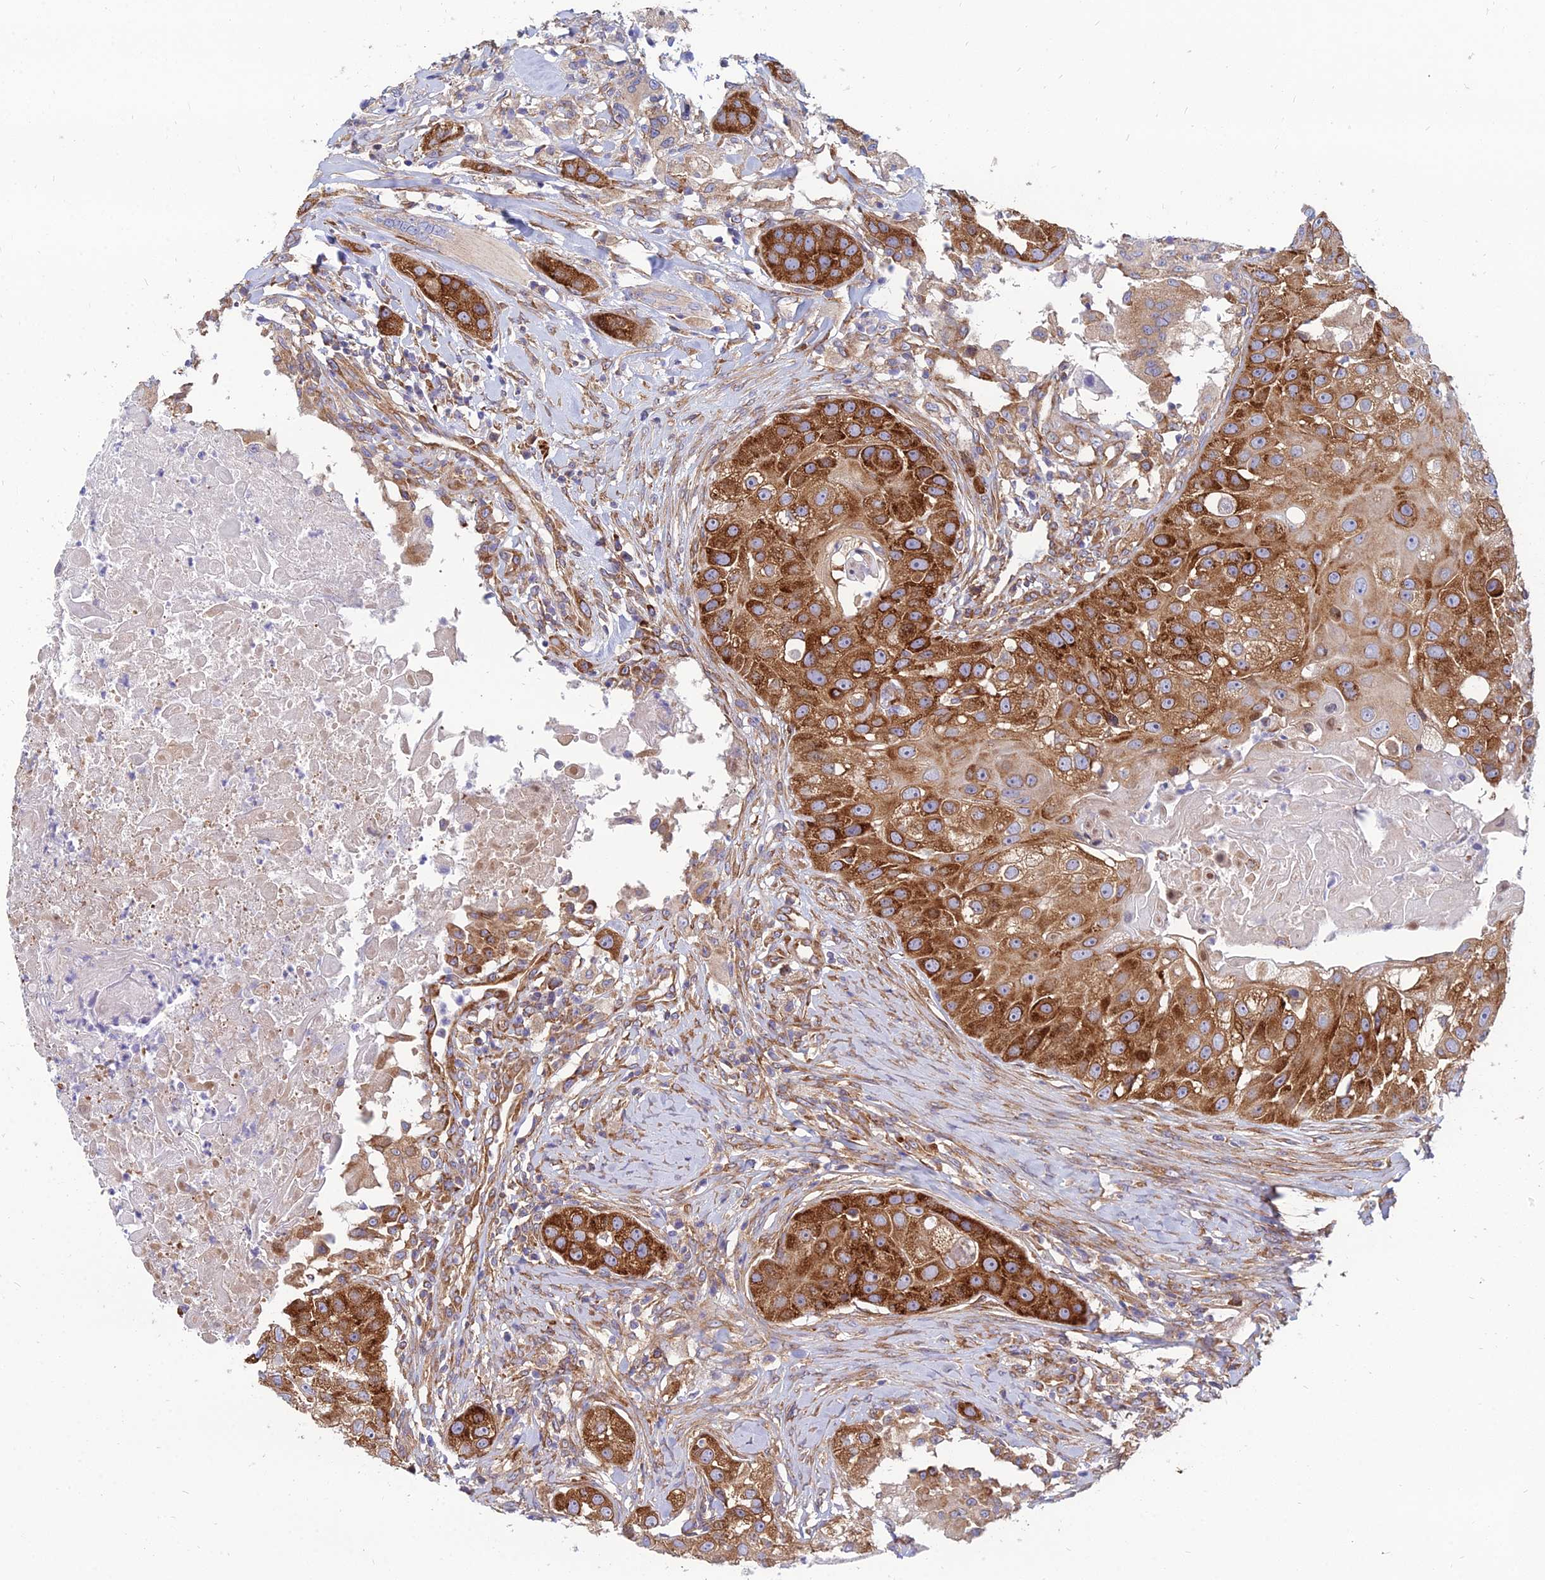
{"staining": {"intensity": "strong", "quantity": ">75%", "location": "cytoplasmic/membranous"}, "tissue": "head and neck cancer", "cell_type": "Tumor cells", "image_type": "cancer", "snomed": [{"axis": "morphology", "description": "Normal tissue, NOS"}, {"axis": "morphology", "description": "Squamous cell carcinoma, NOS"}, {"axis": "topography", "description": "Skeletal muscle"}, {"axis": "topography", "description": "Head-Neck"}], "caption": "Immunohistochemistry photomicrograph of squamous cell carcinoma (head and neck) stained for a protein (brown), which displays high levels of strong cytoplasmic/membranous staining in about >75% of tumor cells.", "gene": "TXLNA", "patient": {"sex": "male", "age": 51}}